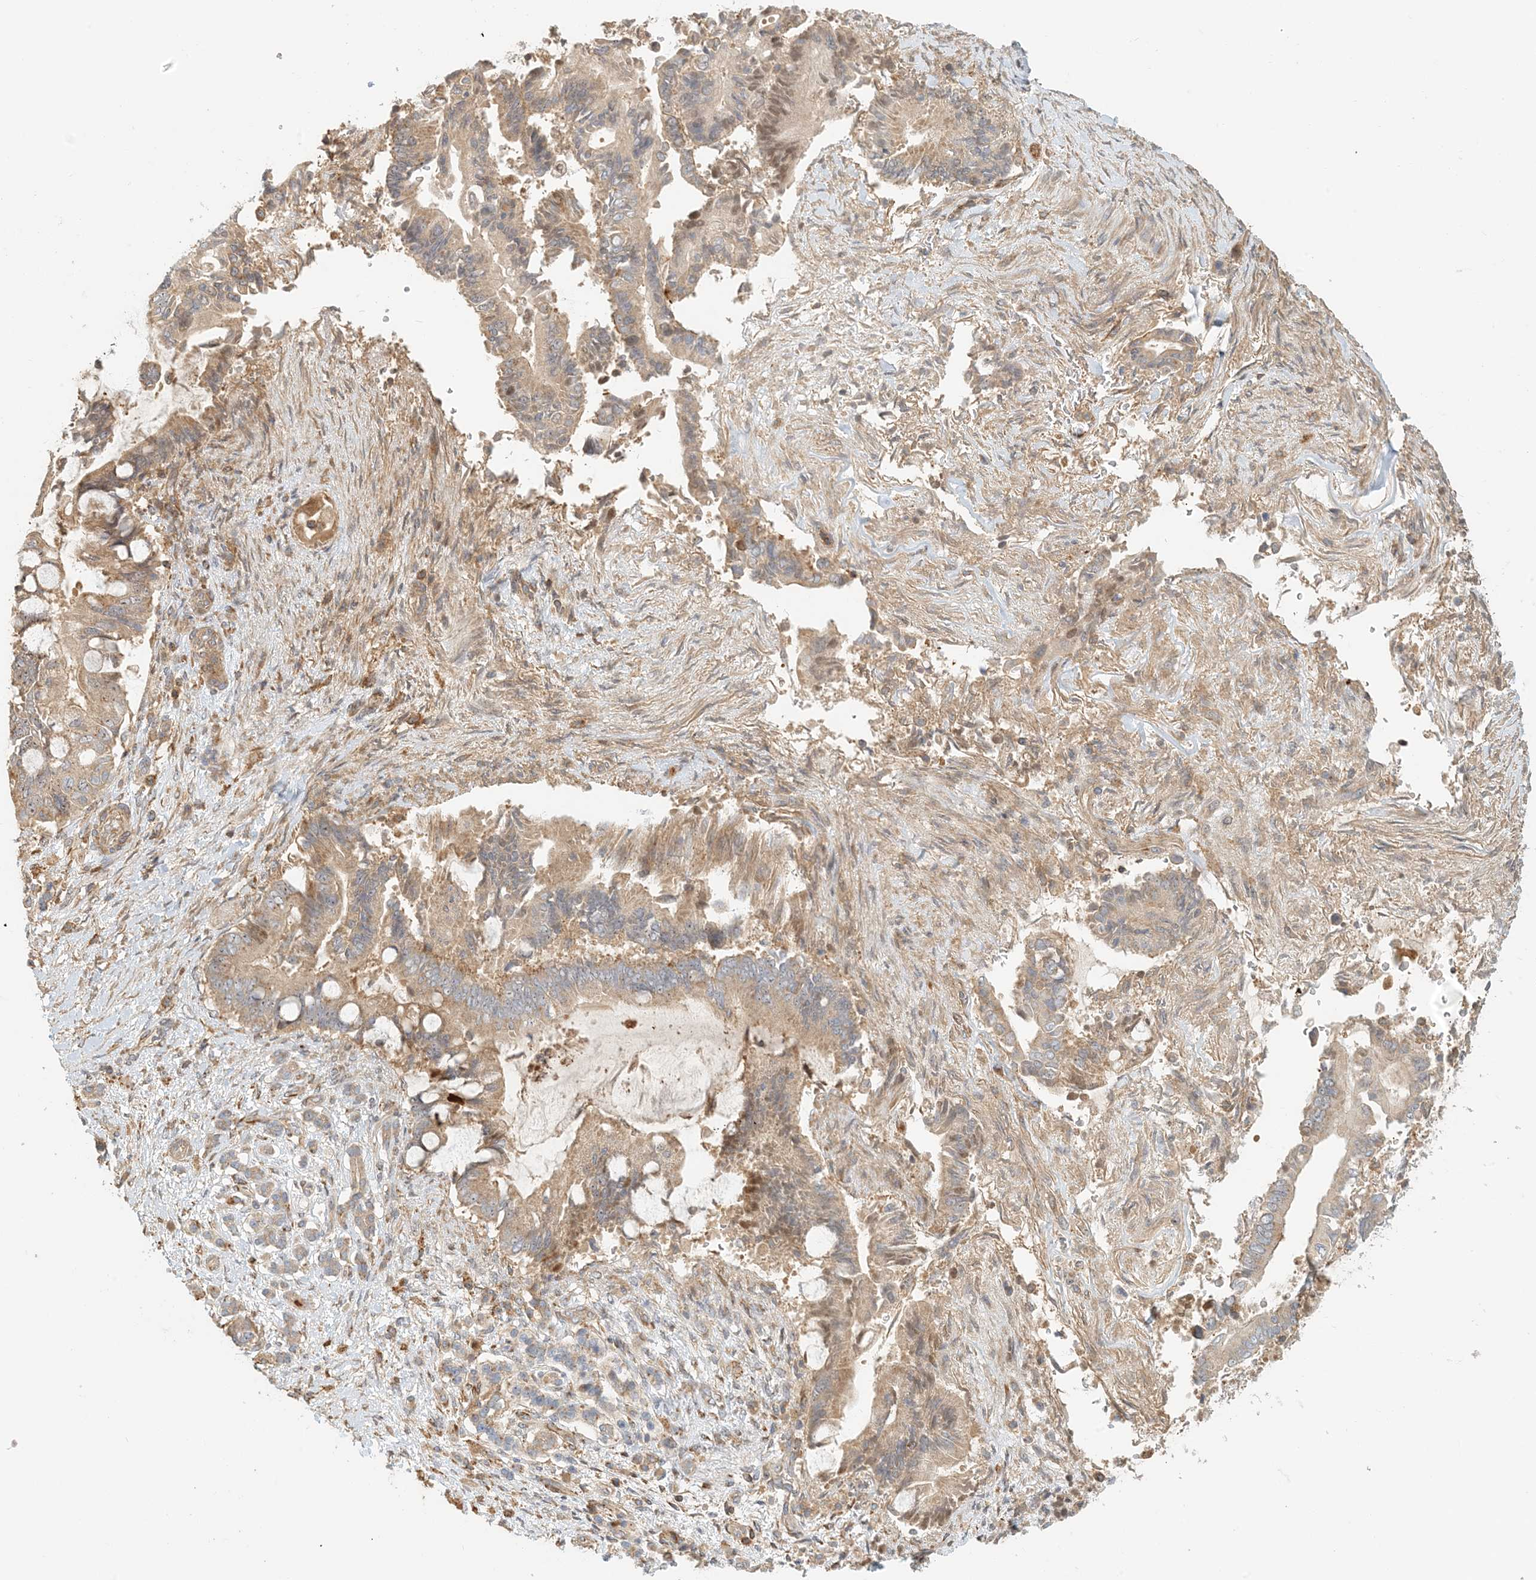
{"staining": {"intensity": "weak", "quantity": ">75%", "location": "cytoplasmic/membranous"}, "tissue": "pancreatic cancer", "cell_type": "Tumor cells", "image_type": "cancer", "snomed": [{"axis": "morphology", "description": "Adenocarcinoma, NOS"}, {"axis": "topography", "description": "Pancreas"}], "caption": "The histopathology image displays staining of pancreatic cancer, revealing weak cytoplasmic/membranous protein staining (brown color) within tumor cells. (DAB (3,3'-diaminobenzidine) = brown stain, brightfield microscopy at high magnification).", "gene": "COLEC11", "patient": {"sex": "male", "age": 68}}